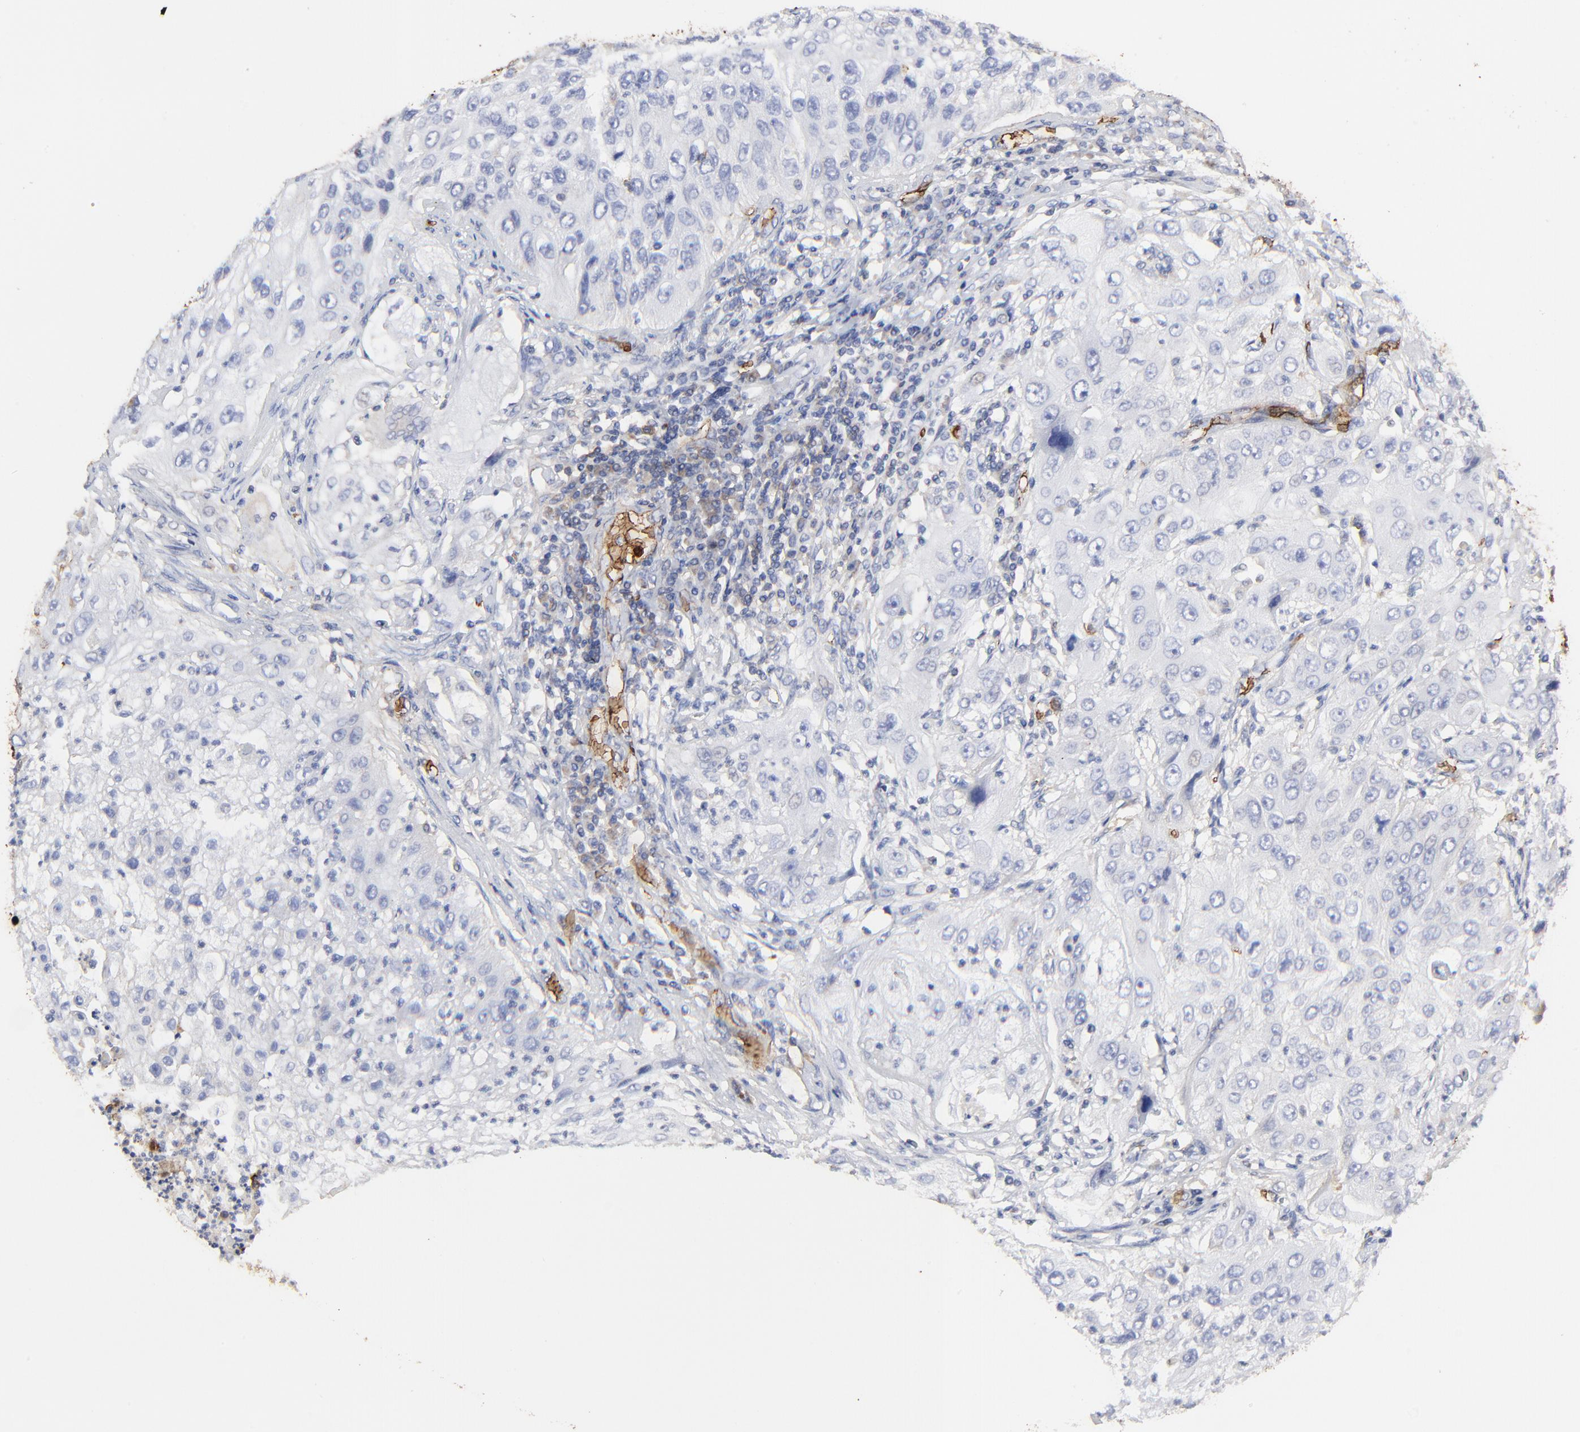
{"staining": {"intensity": "negative", "quantity": "none", "location": "none"}, "tissue": "lung cancer", "cell_type": "Tumor cells", "image_type": "cancer", "snomed": [{"axis": "morphology", "description": "Inflammation, NOS"}, {"axis": "morphology", "description": "Squamous cell carcinoma, NOS"}, {"axis": "topography", "description": "Lymph node"}, {"axis": "topography", "description": "Soft tissue"}, {"axis": "topography", "description": "Lung"}], "caption": "Immunohistochemical staining of human lung squamous cell carcinoma displays no significant staining in tumor cells.", "gene": "PAG1", "patient": {"sex": "male", "age": 66}}